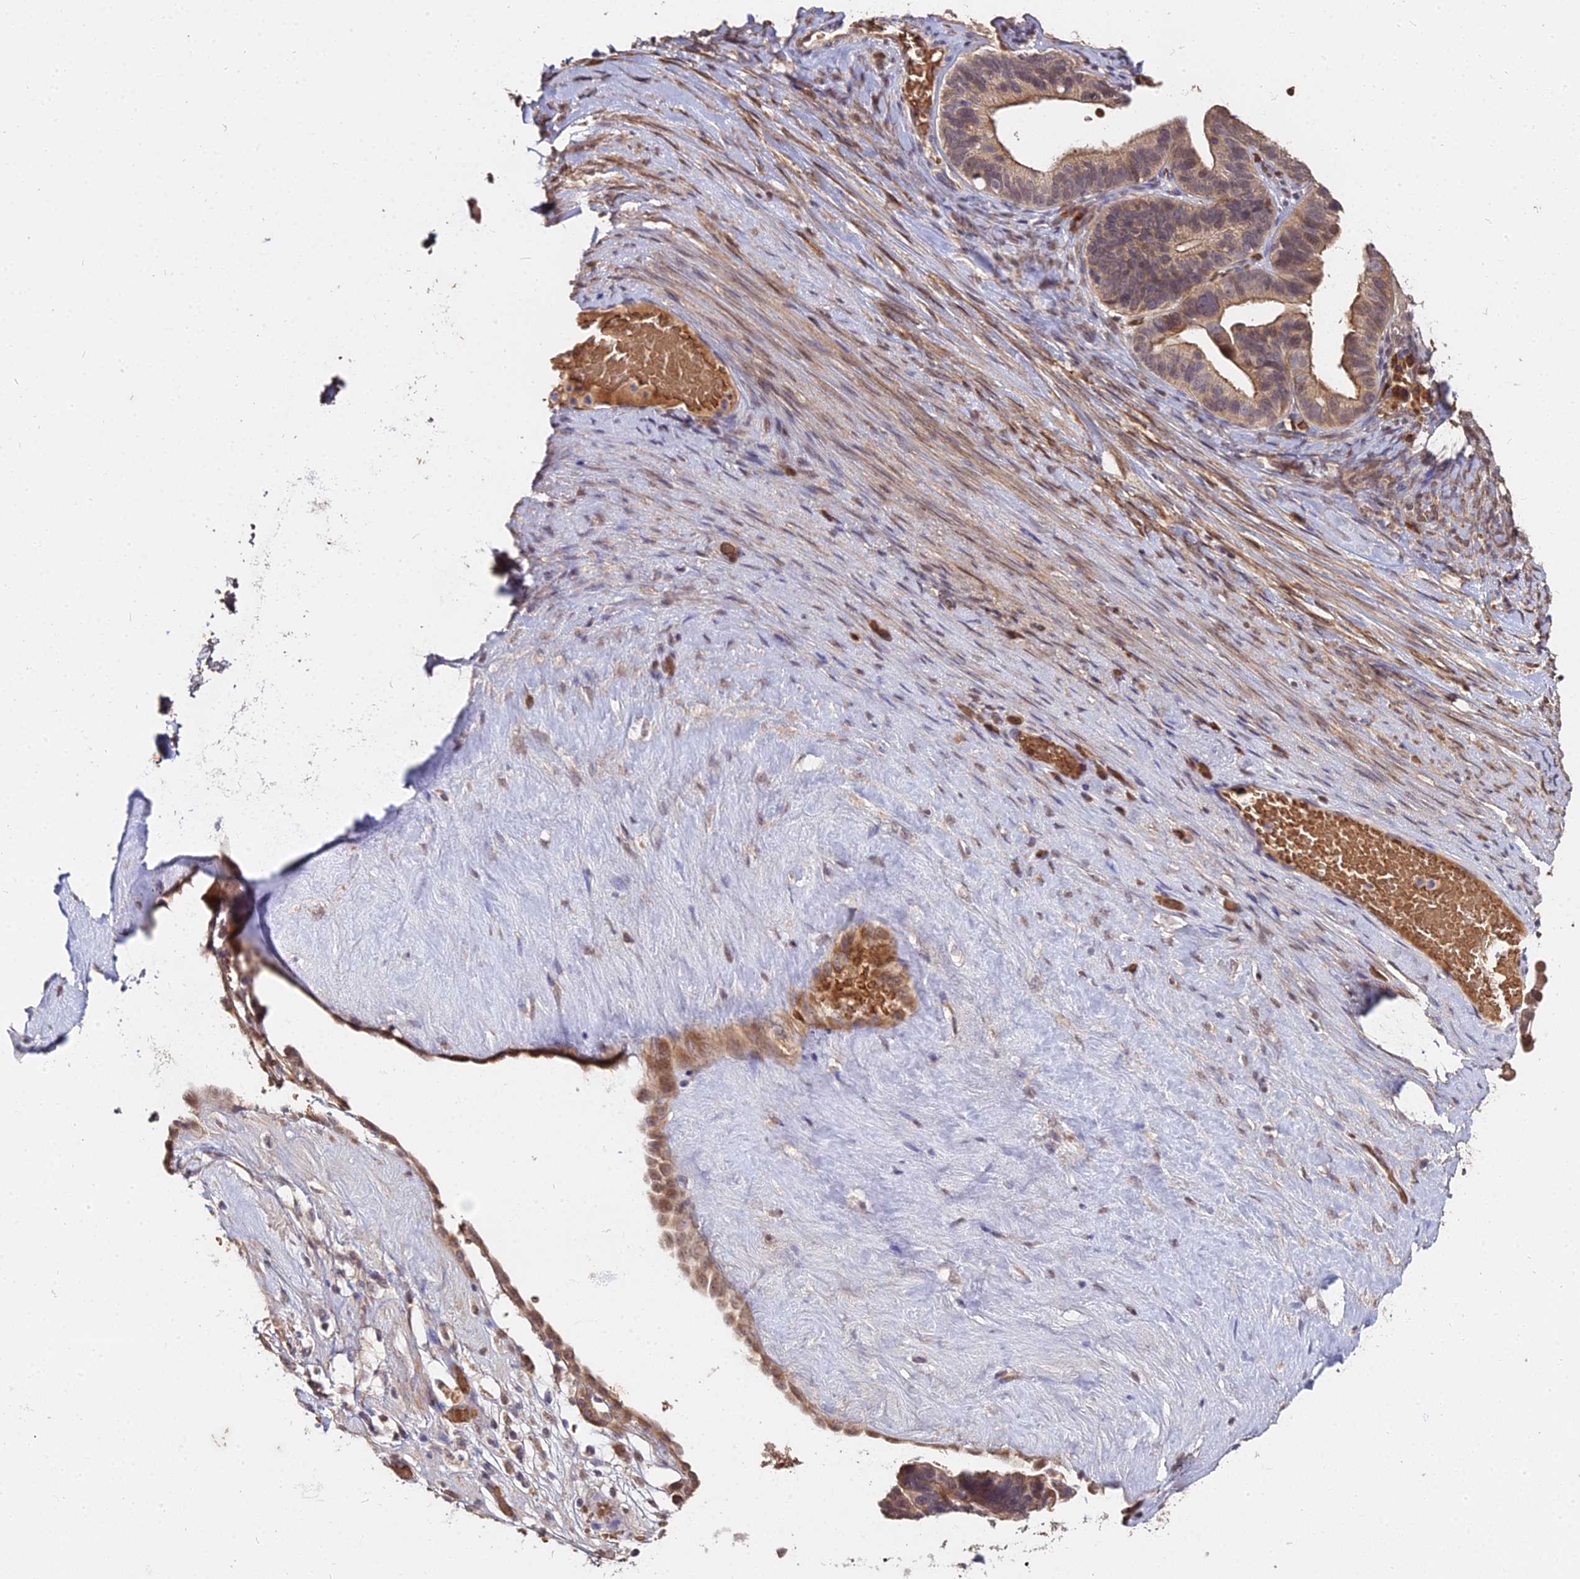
{"staining": {"intensity": "weak", "quantity": "25%-75%", "location": "cytoplasmic/membranous"}, "tissue": "ovarian cancer", "cell_type": "Tumor cells", "image_type": "cancer", "snomed": [{"axis": "morphology", "description": "Cystadenocarcinoma, serous, NOS"}, {"axis": "topography", "description": "Ovary"}], "caption": "Immunohistochemical staining of ovarian cancer exhibits low levels of weak cytoplasmic/membranous staining in about 25%-75% of tumor cells. (brown staining indicates protein expression, while blue staining denotes nuclei).", "gene": "ZDBF2", "patient": {"sex": "female", "age": 56}}